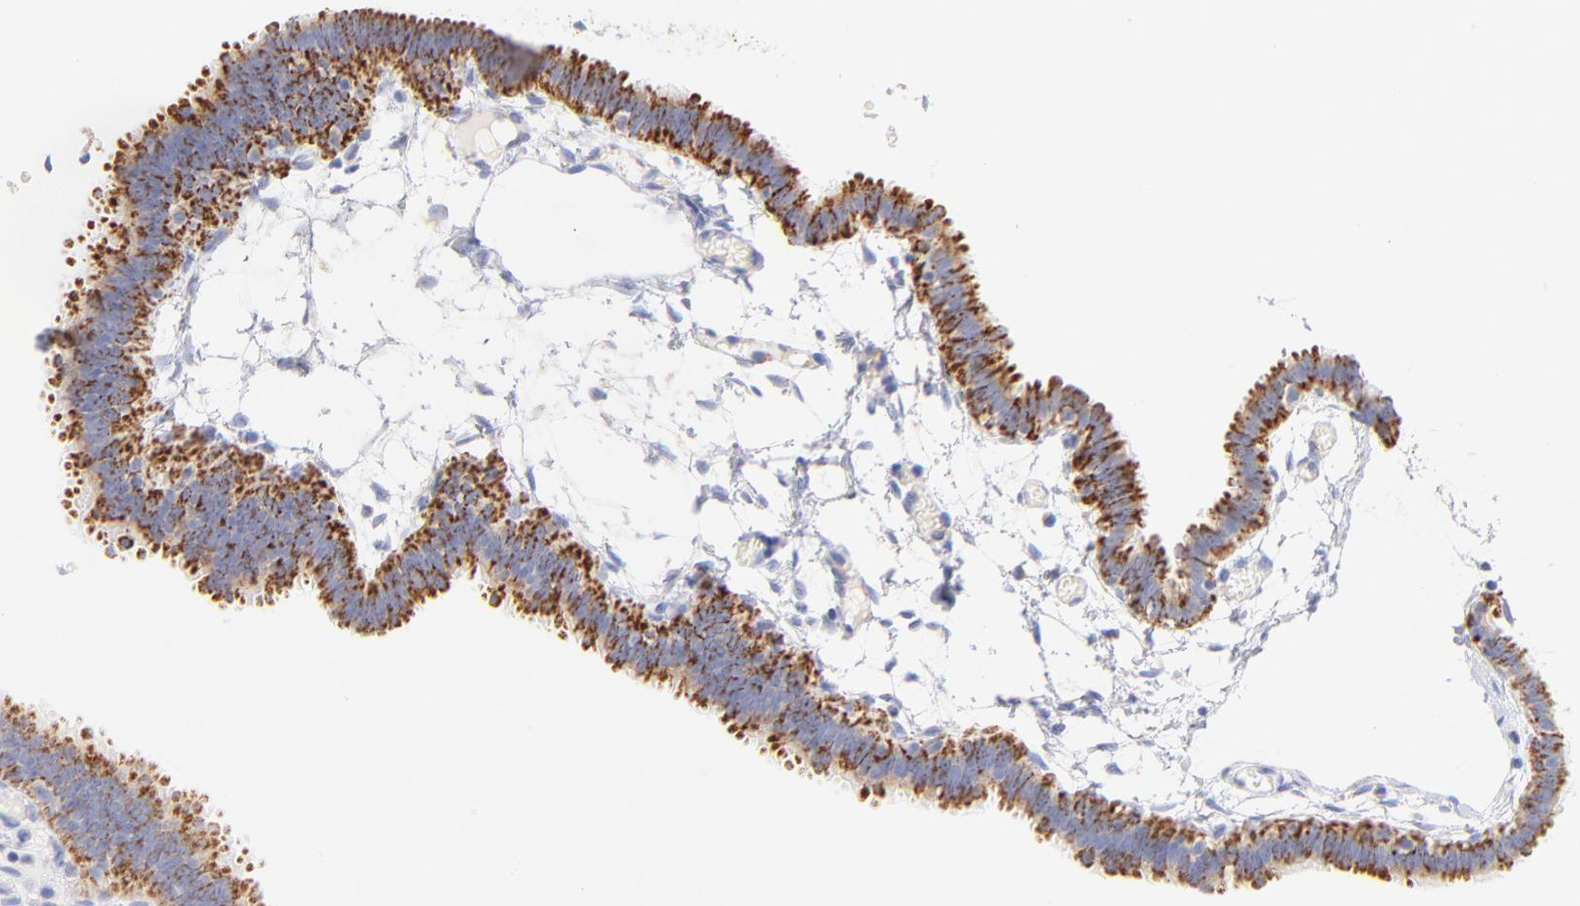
{"staining": {"intensity": "strong", "quantity": ">75%", "location": "cytoplasmic/membranous"}, "tissue": "fallopian tube", "cell_type": "Glandular cells", "image_type": "normal", "snomed": [{"axis": "morphology", "description": "Normal tissue, NOS"}, {"axis": "topography", "description": "Fallopian tube"}], "caption": "Brown immunohistochemical staining in unremarkable fallopian tube shows strong cytoplasmic/membranous positivity in about >75% of glandular cells.", "gene": "AIFM1", "patient": {"sex": "female", "age": 29}}